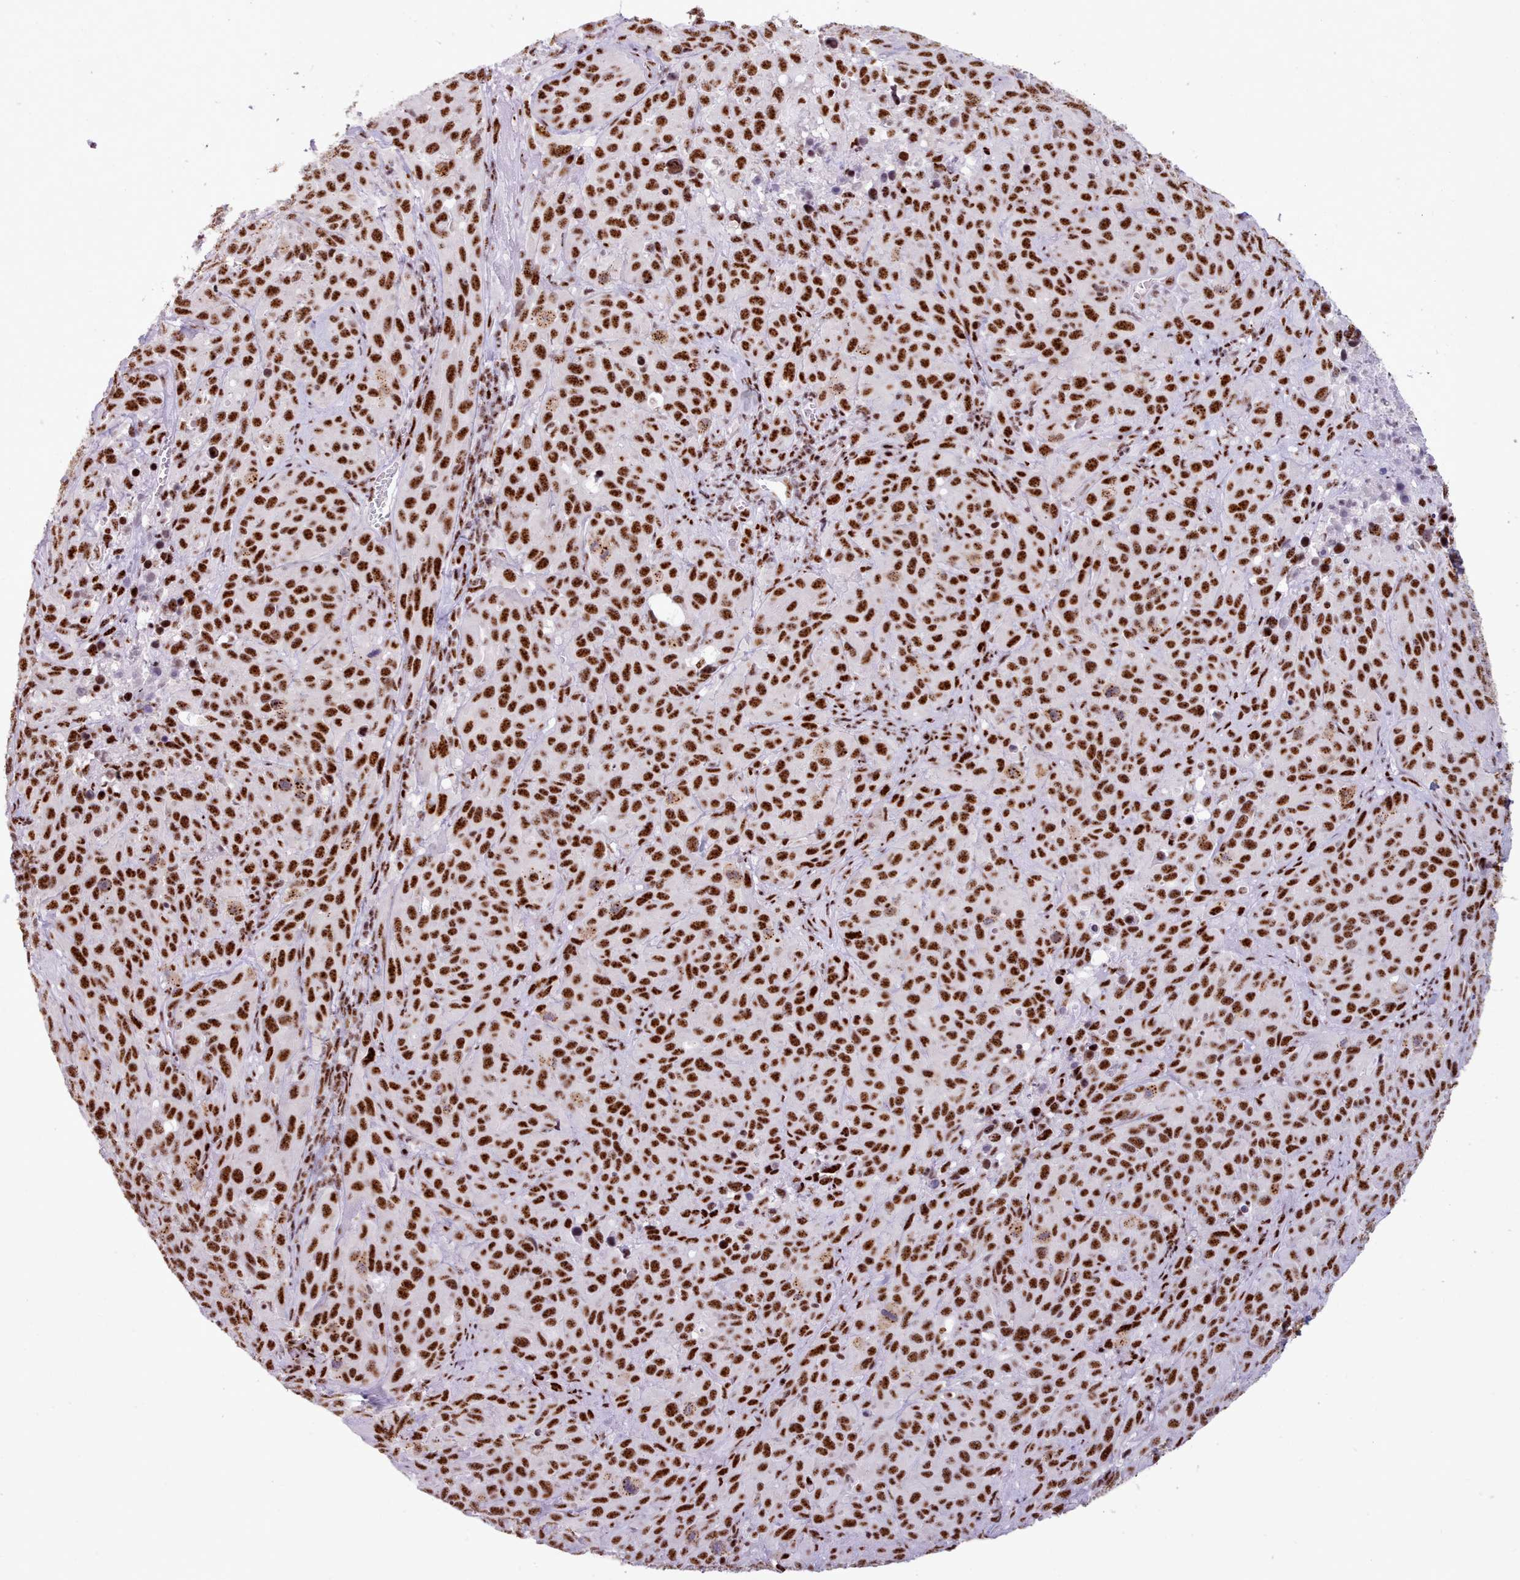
{"staining": {"intensity": "strong", "quantity": ">75%", "location": "nuclear"}, "tissue": "cervical cancer", "cell_type": "Tumor cells", "image_type": "cancer", "snomed": [{"axis": "morphology", "description": "Squamous cell carcinoma, NOS"}, {"axis": "topography", "description": "Cervix"}], "caption": "A brown stain shows strong nuclear staining of a protein in human cervical cancer tumor cells. The staining was performed using DAB (3,3'-diaminobenzidine) to visualize the protein expression in brown, while the nuclei were stained in blue with hematoxylin (Magnification: 20x).", "gene": "TMEM35B", "patient": {"sex": "female", "age": 51}}